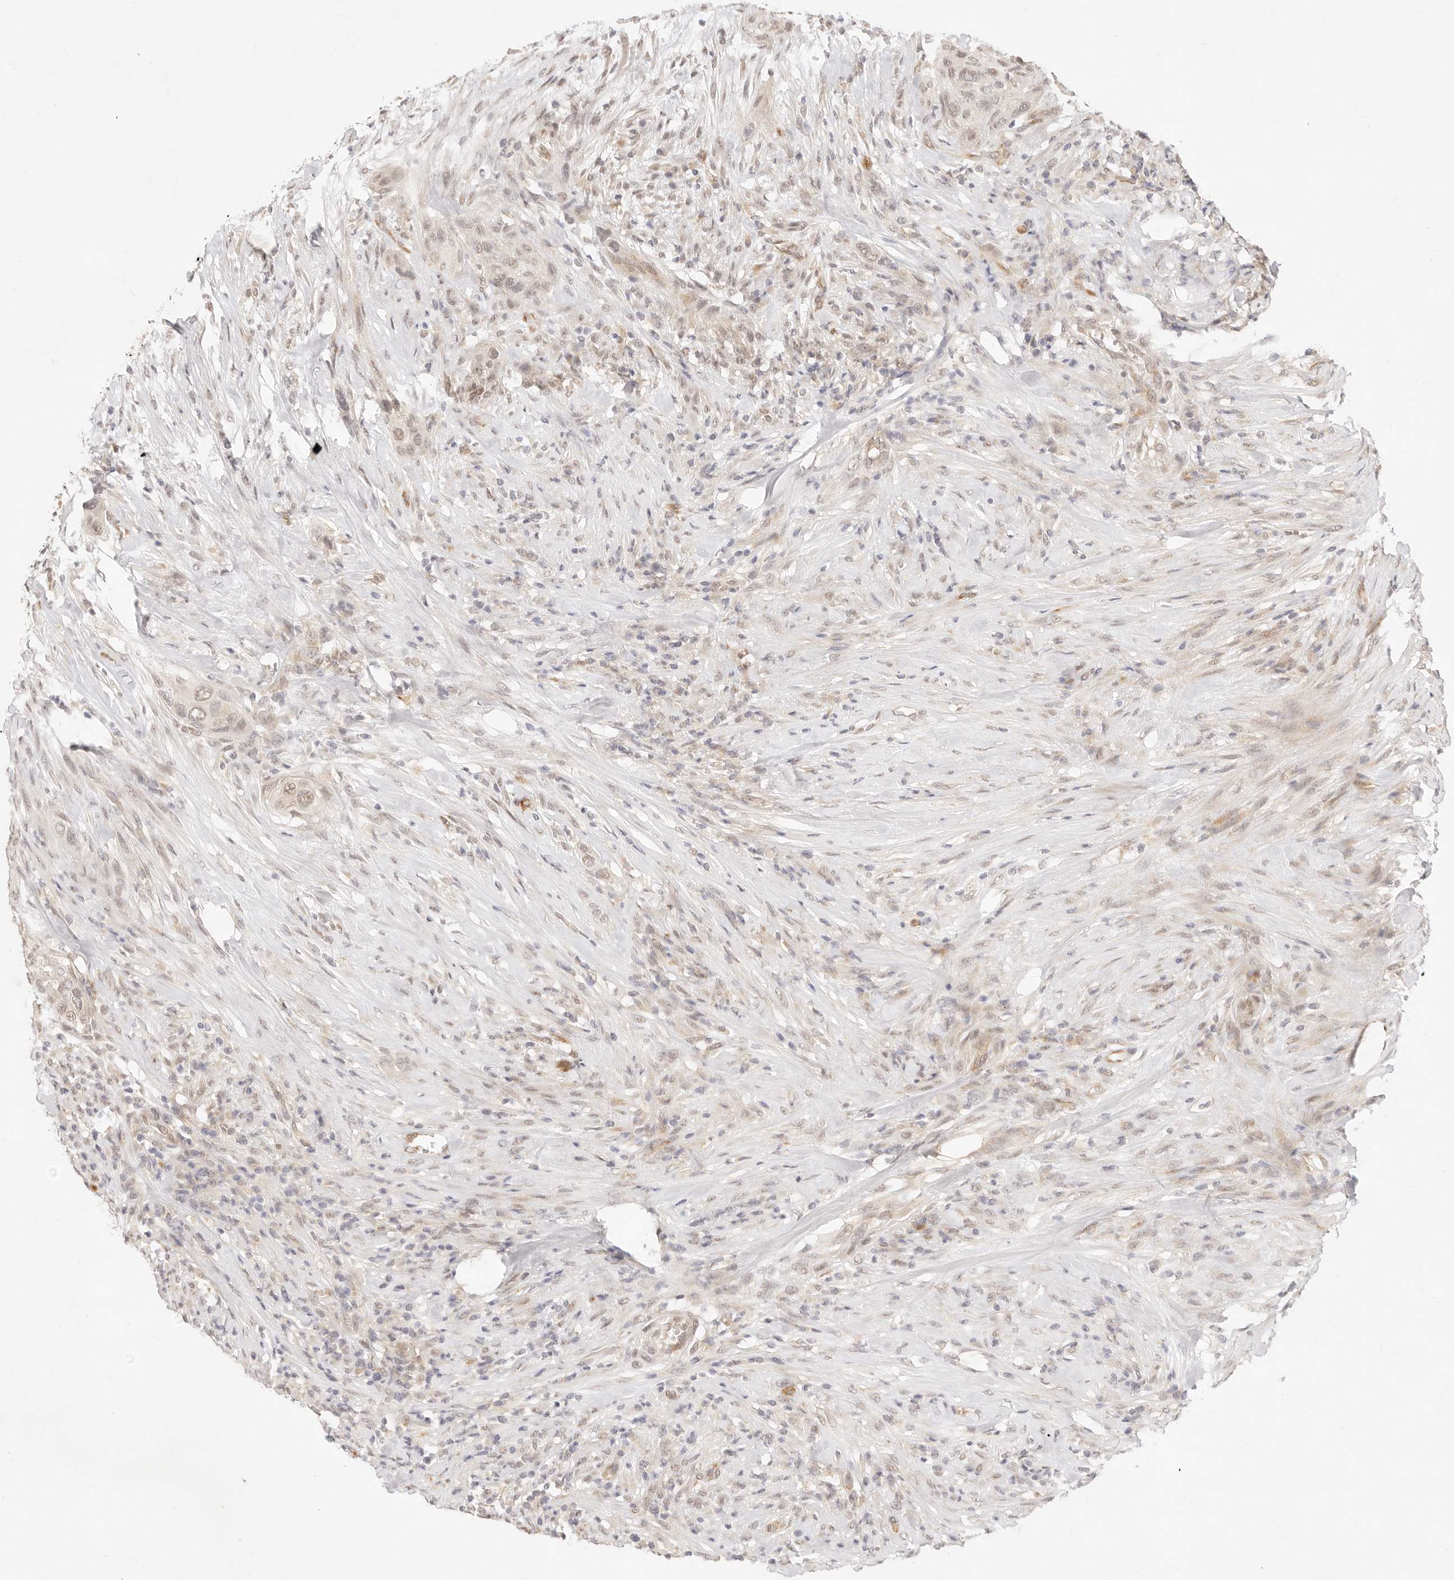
{"staining": {"intensity": "weak", "quantity": "25%-75%", "location": "nuclear"}, "tissue": "urothelial cancer", "cell_type": "Tumor cells", "image_type": "cancer", "snomed": [{"axis": "morphology", "description": "Urothelial carcinoma, High grade"}, {"axis": "topography", "description": "Urinary bladder"}], "caption": "An image showing weak nuclear staining in about 25%-75% of tumor cells in urothelial cancer, as visualized by brown immunohistochemical staining.", "gene": "GPR156", "patient": {"sex": "male", "age": 35}}